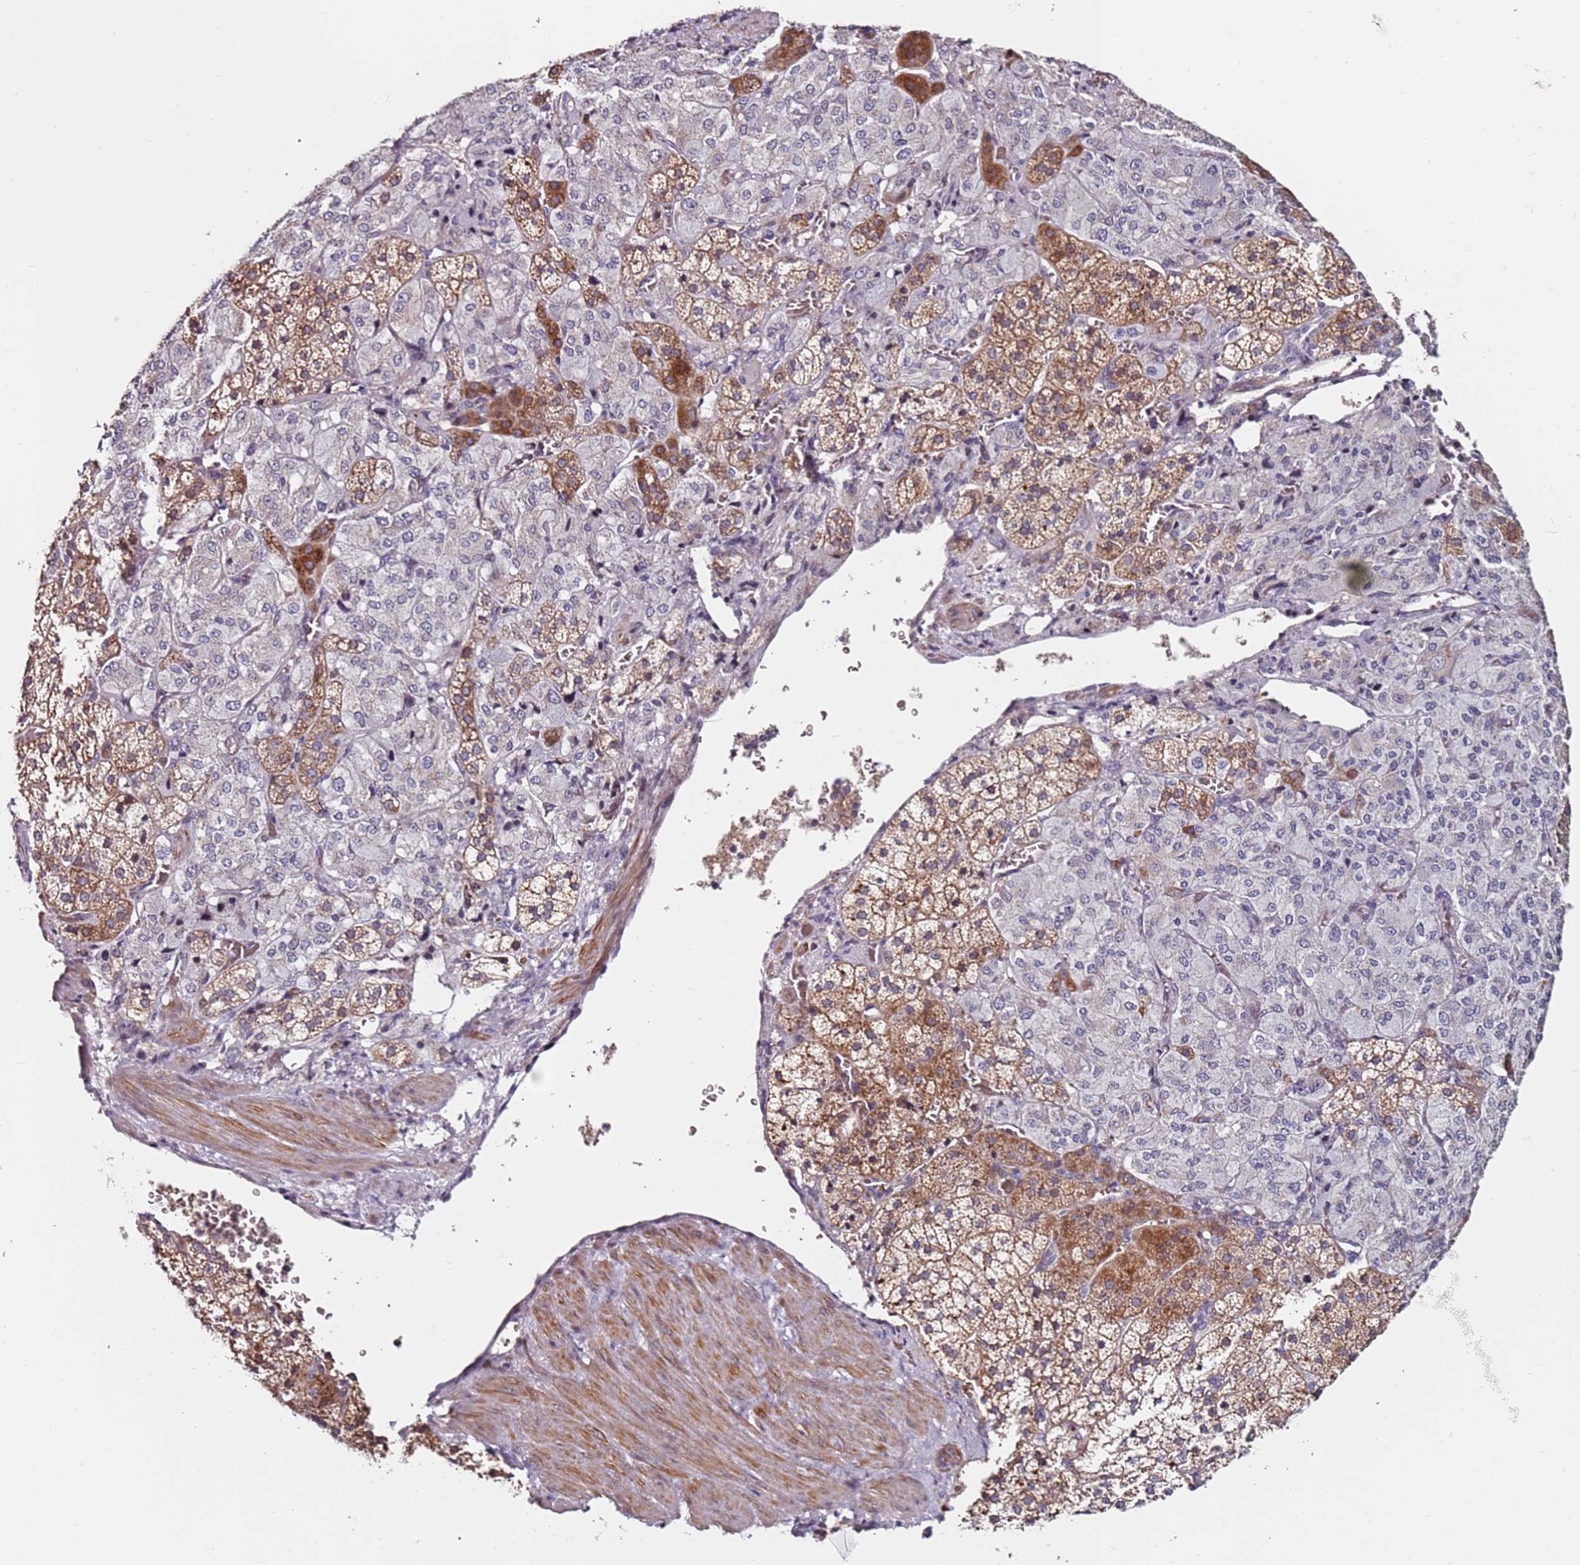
{"staining": {"intensity": "moderate", "quantity": "<25%", "location": "cytoplasmic/membranous"}, "tissue": "adrenal gland", "cell_type": "Glandular cells", "image_type": "normal", "snomed": [{"axis": "morphology", "description": "Normal tissue, NOS"}, {"axis": "topography", "description": "Adrenal gland"}], "caption": "DAB (3,3'-diaminobenzidine) immunohistochemical staining of normal adrenal gland demonstrates moderate cytoplasmic/membranous protein staining in approximately <25% of glandular cells.", "gene": "RARS2", "patient": {"sex": "female", "age": 44}}